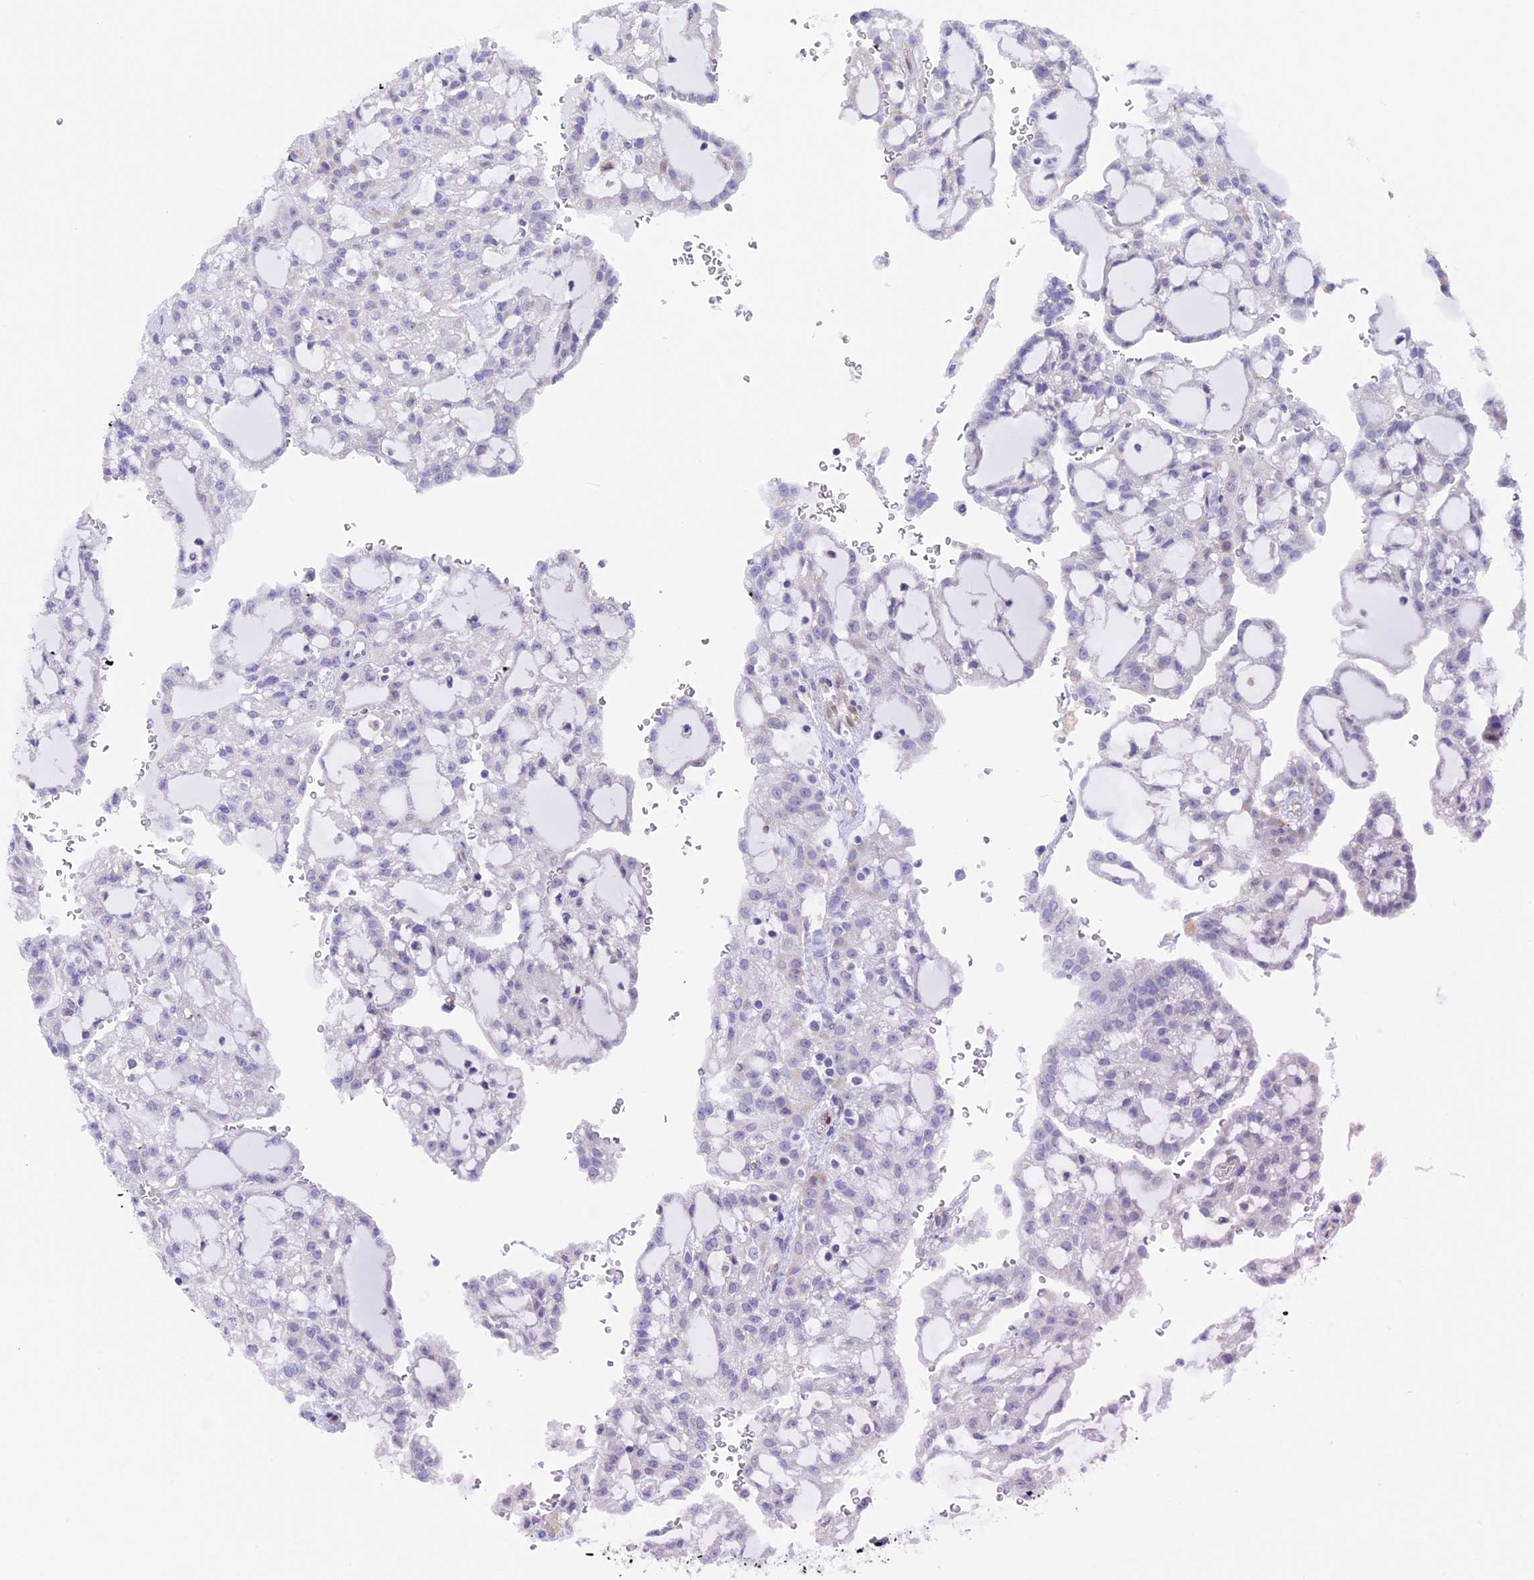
{"staining": {"intensity": "negative", "quantity": "none", "location": "none"}, "tissue": "renal cancer", "cell_type": "Tumor cells", "image_type": "cancer", "snomed": [{"axis": "morphology", "description": "Adenocarcinoma, NOS"}, {"axis": "topography", "description": "Kidney"}], "caption": "Immunohistochemistry (IHC) photomicrograph of human renal cancer stained for a protein (brown), which demonstrates no positivity in tumor cells.", "gene": "IGSF6", "patient": {"sex": "male", "age": 63}}